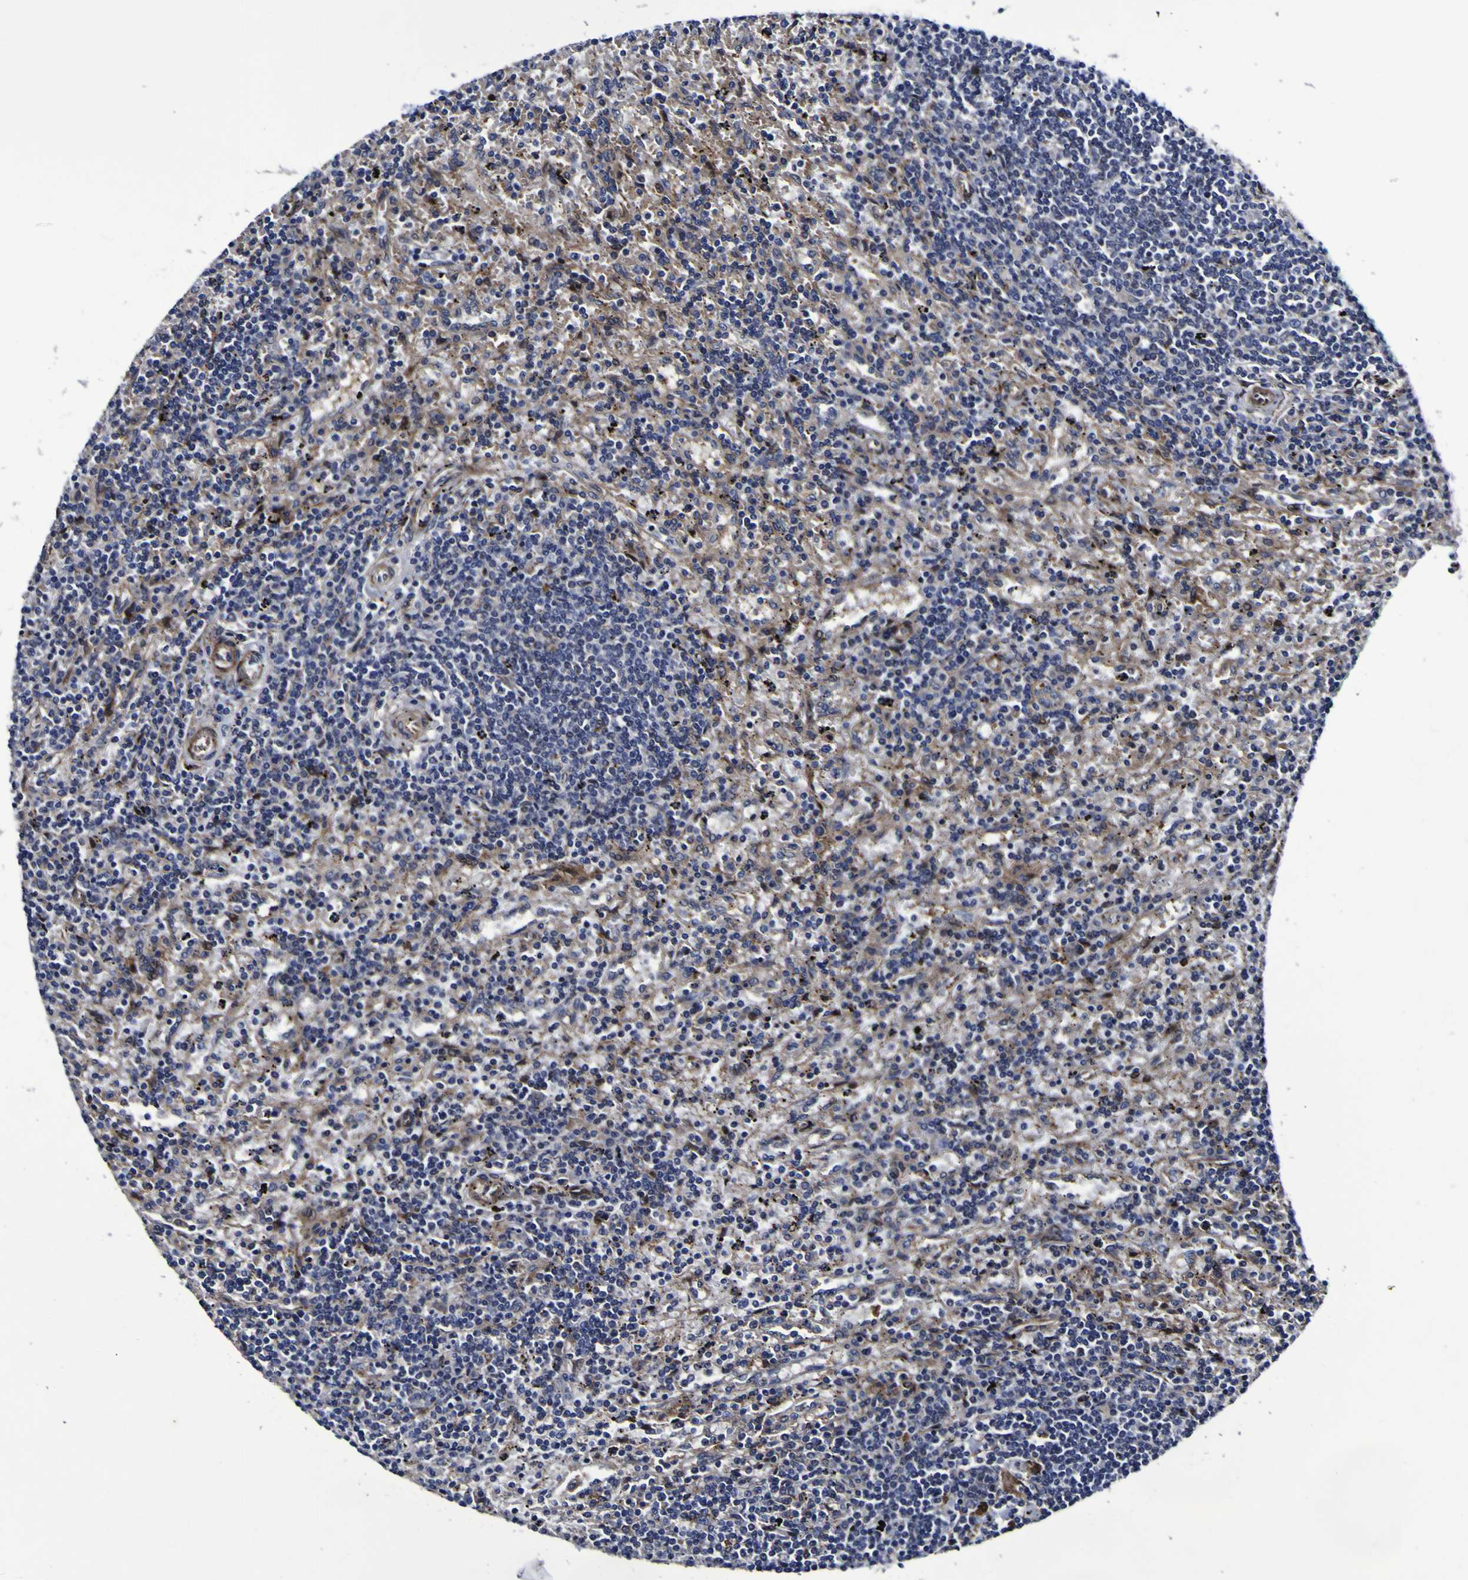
{"staining": {"intensity": "negative", "quantity": "none", "location": "none"}, "tissue": "lymphoma", "cell_type": "Tumor cells", "image_type": "cancer", "snomed": [{"axis": "morphology", "description": "Malignant lymphoma, non-Hodgkin's type, Low grade"}, {"axis": "topography", "description": "Spleen"}], "caption": "The photomicrograph demonstrates no staining of tumor cells in malignant lymphoma, non-Hodgkin's type (low-grade).", "gene": "MGLL", "patient": {"sex": "male", "age": 76}}